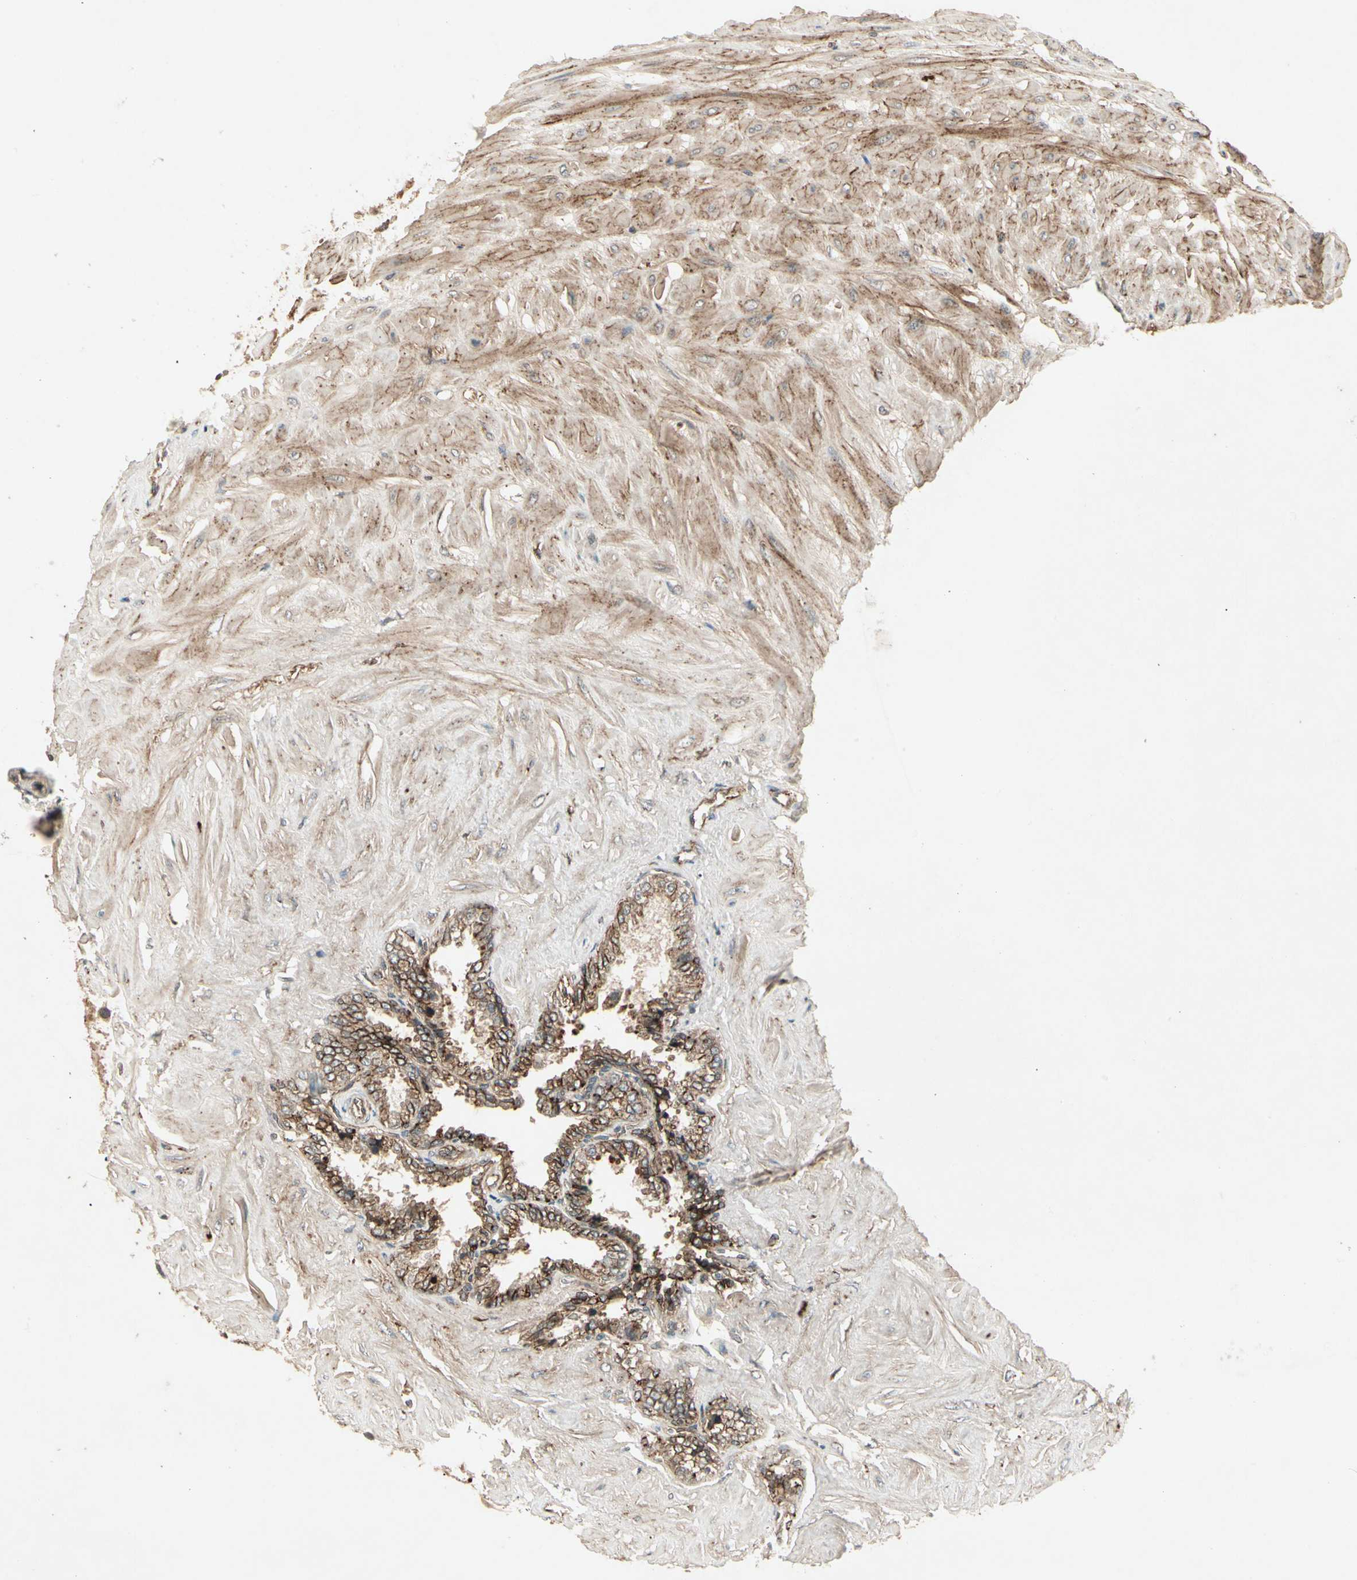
{"staining": {"intensity": "strong", "quantity": ">75%", "location": "cytoplasmic/membranous"}, "tissue": "seminal vesicle", "cell_type": "Glandular cells", "image_type": "normal", "snomed": [{"axis": "morphology", "description": "Normal tissue, NOS"}, {"axis": "topography", "description": "Seminal veicle"}], "caption": "A high amount of strong cytoplasmic/membranous positivity is seen in approximately >75% of glandular cells in unremarkable seminal vesicle. (IHC, brightfield microscopy, high magnification).", "gene": "FLOT1", "patient": {"sex": "male", "age": 46}}